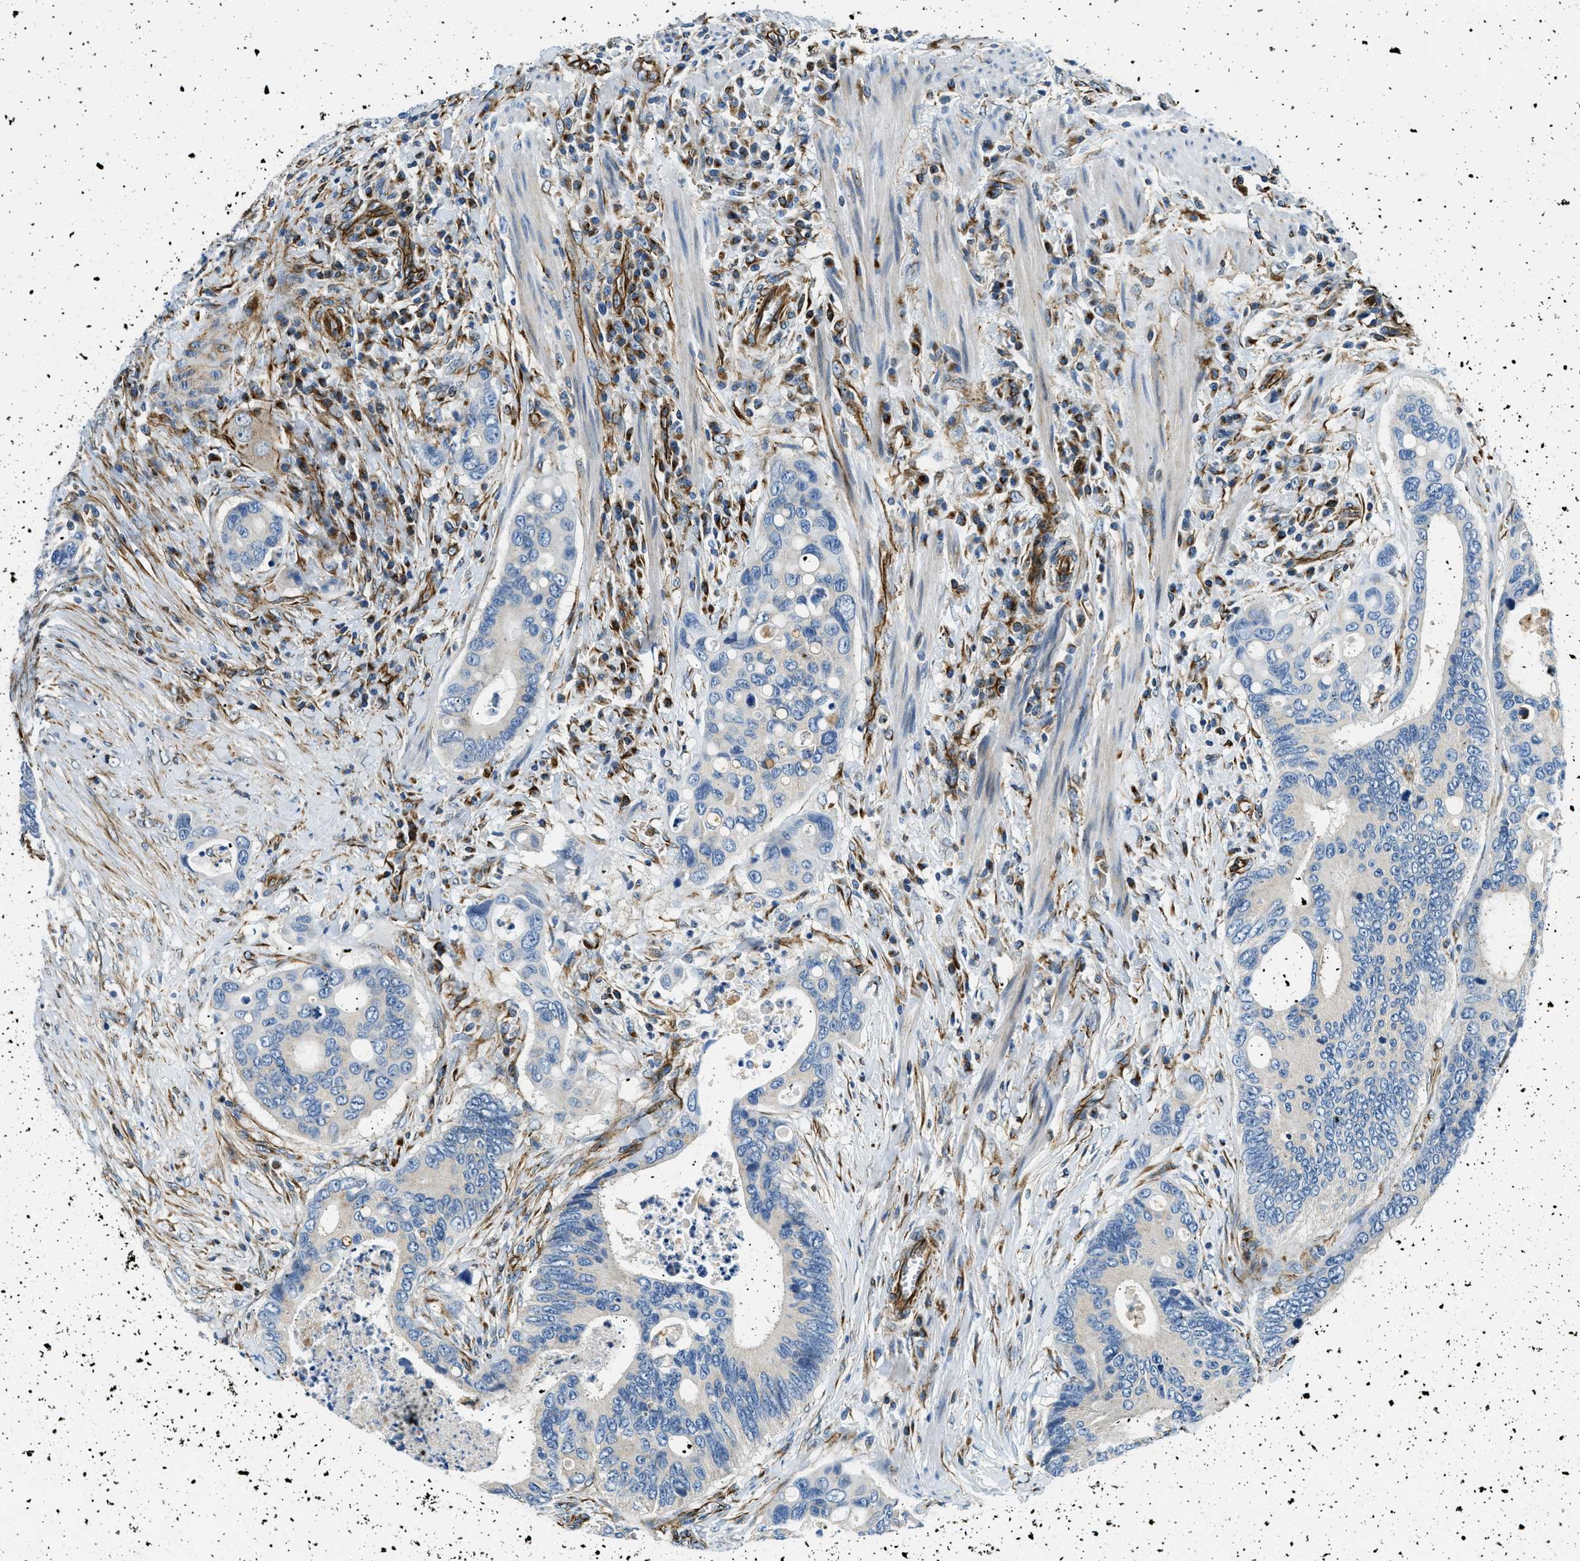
{"staining": {"intensity": "negative", "quantity": "none", "location": "none"}, "tissue": "colorectal cancer", "cell_type": "Tumor cells", "image_type": "cancer", "snomed": [{"axis": "morphology", "description": "Inflammation, NOS"}, {"axis": "morphology", "description": "Adenocarcinoma, NOS"}, {"axis": "topography", "description": "Colon"}], "caption": "An image of human adenocarcinoma (colorectal) is negative for staining in tumor cells.", "gene": "GNS", "patient": {"sex": "male", "age": 72}}